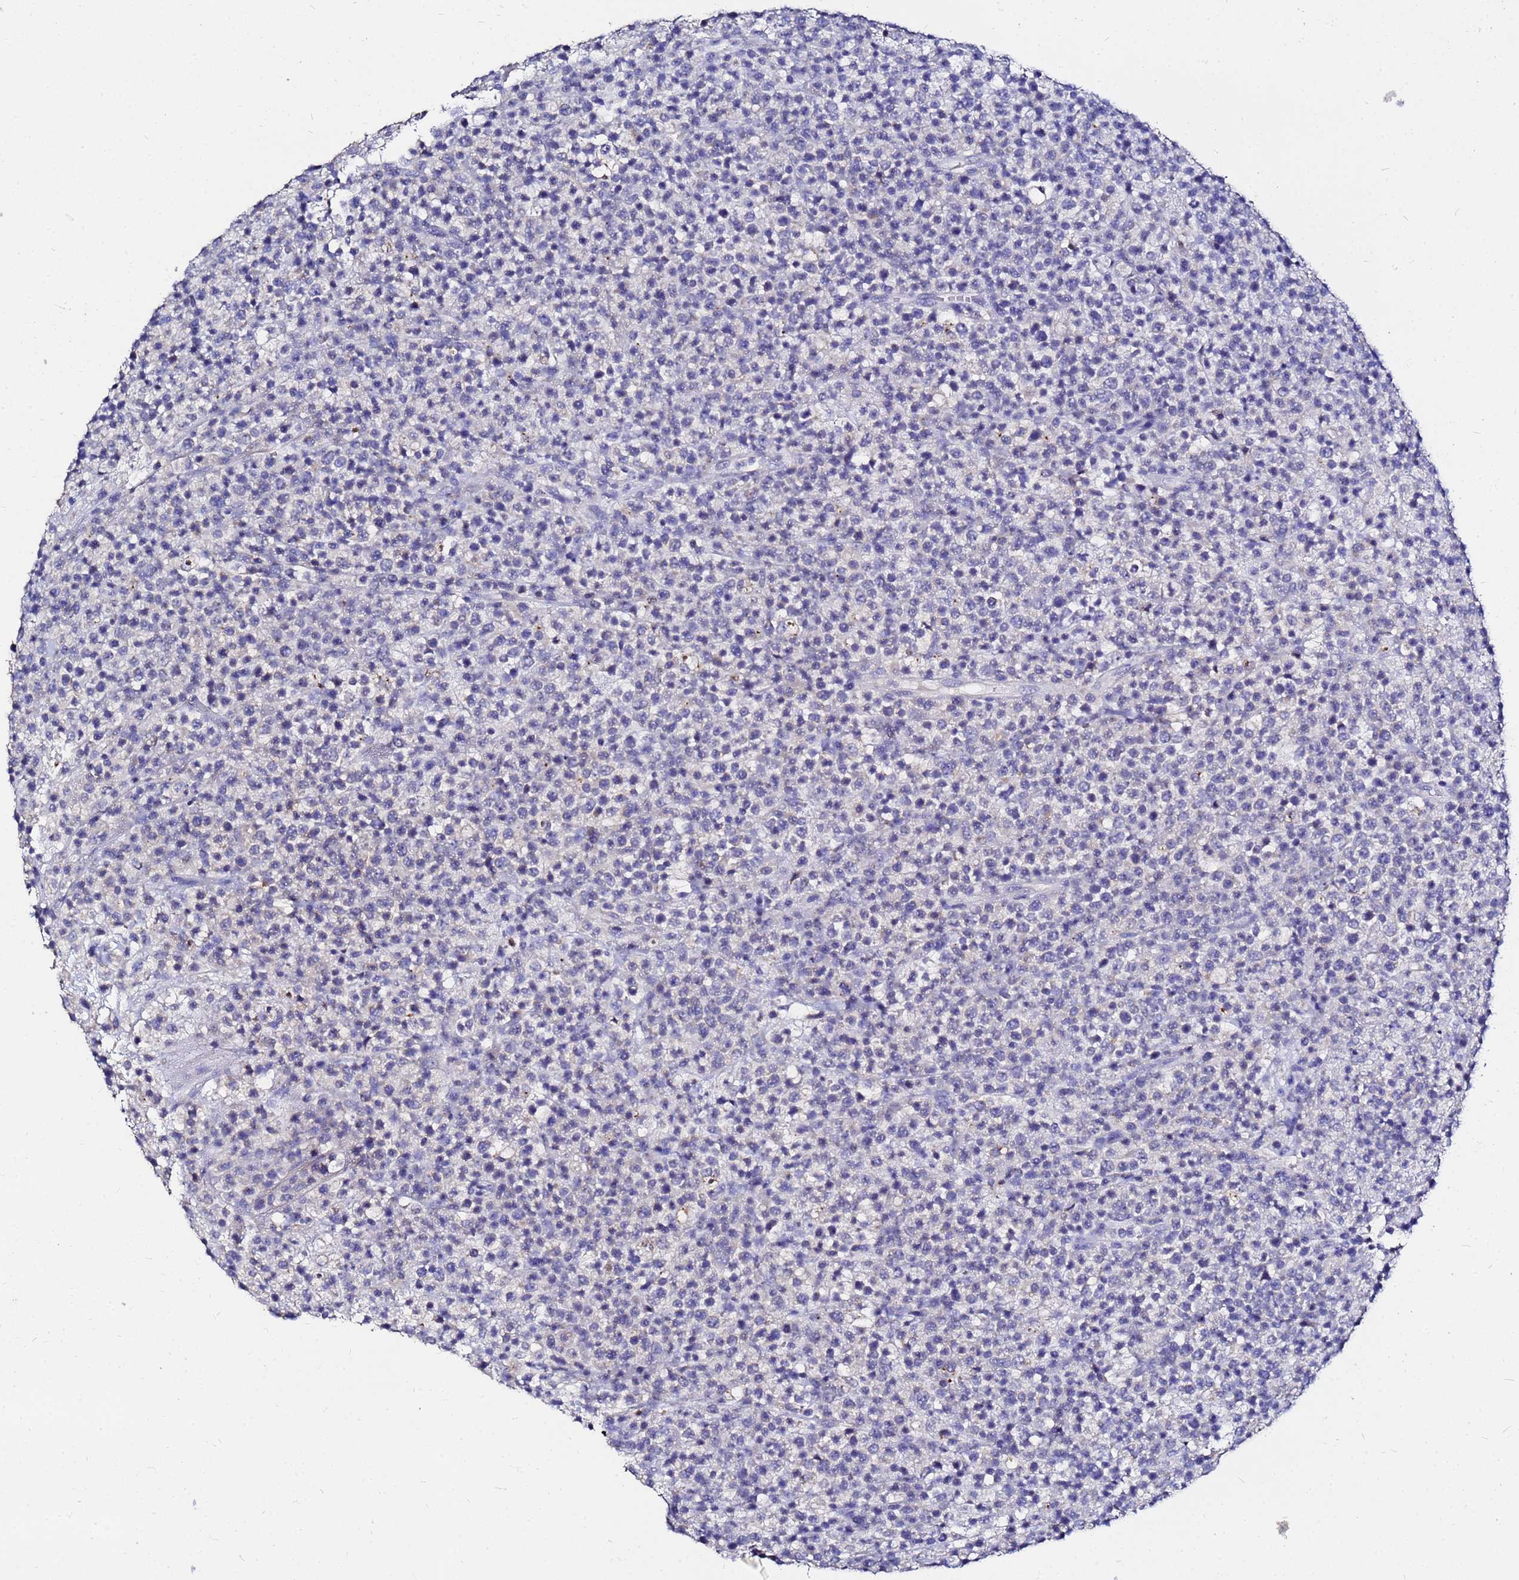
{"staining": {"intensity": "negative", "quantity": "none", "location": "none"}, "tissue": "lymphoma", "cell_type": "Tumor cells", "image_type": "cancer", "snomed": [{"axis": "morphology", "description": "Malignant lymphoma, non-Hodgkin's type, High grade"}, {"axis": "topography", "description": "Colon"}], "caption": "Malignant lymphoma, non-Hodgkin's type (high-grade) was stained to show a protein in brown. There is no significant positivity in tumor cells.", "gene": "FAM183A", "patient": {"sex": "female", "age": 53}}